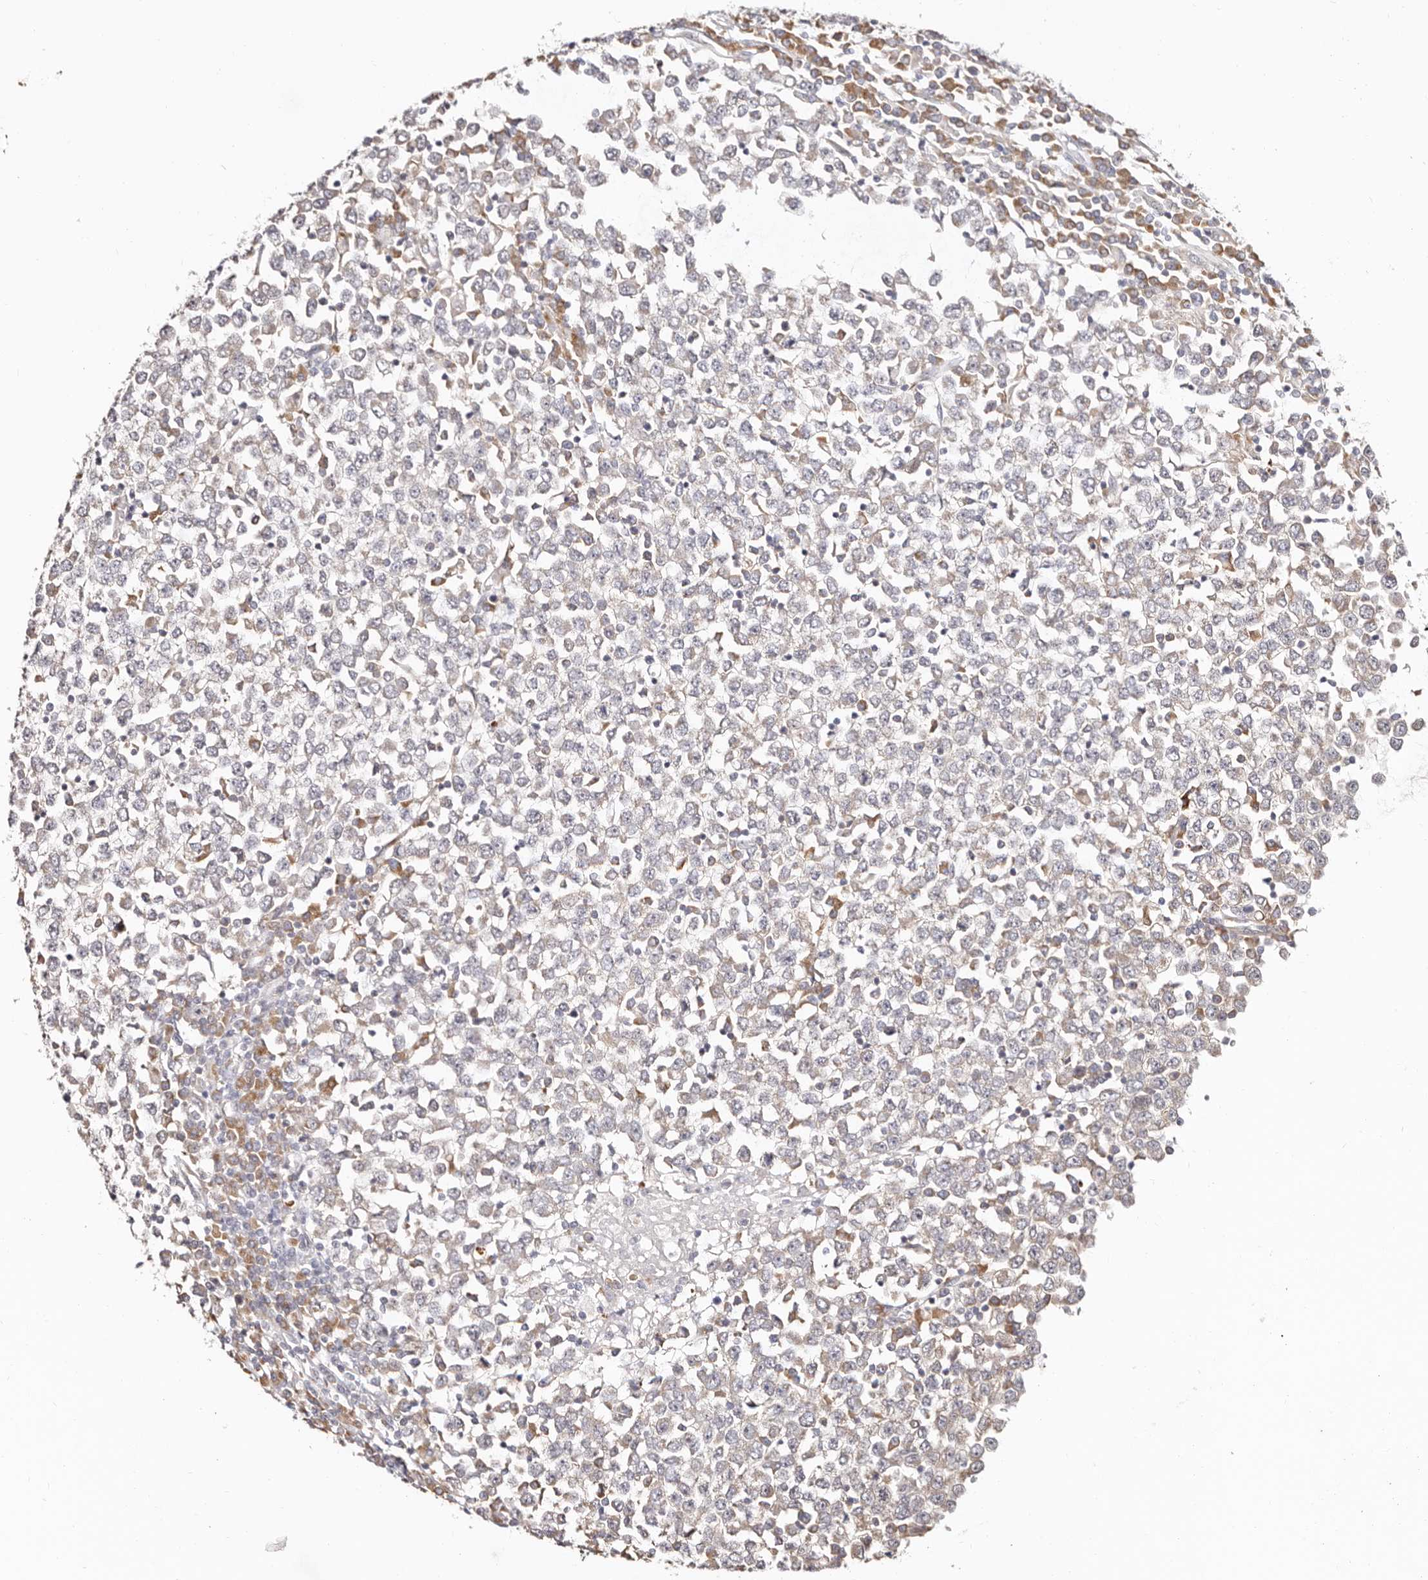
{"staining": {"intensity": "negative", "quantity": "none", "location": "none"}, "tissue": "testis cancer", "cell_type": "Tumor cells", "image_type": "cancer", "snomed": [{"axis": "morphology", "description": "Seminoma, NOS"}, {"axis": "topography", "description": "Testis"}], "caption": "Tumor cells are negative for brown protein staining in testis cancer (seminoma).", "gene": "BCL2L15", "patient": {"sex": "male", "age": 65}}